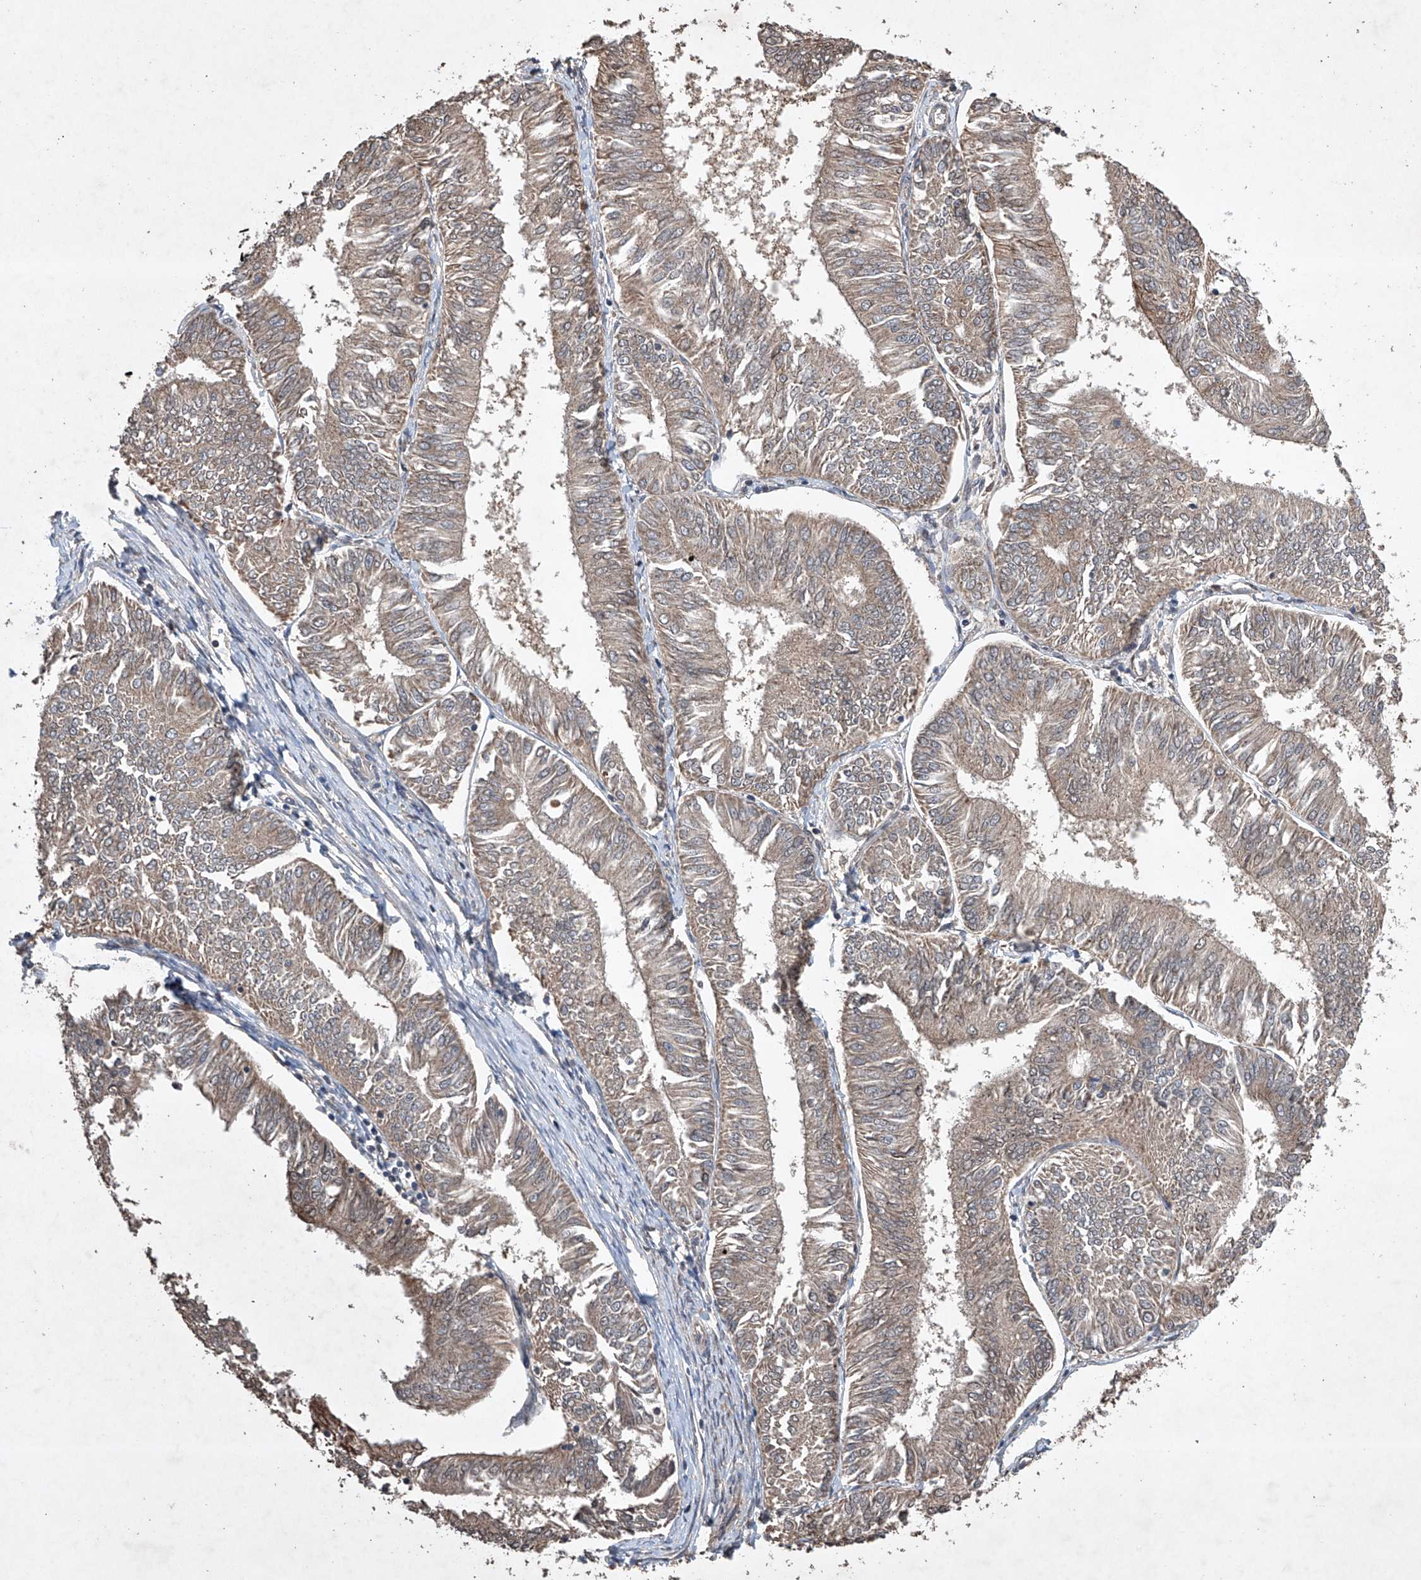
{"staining": {"intensity": "weak", "quantity": ">75%", "location": "cytoplasmic/membranous"}, "tissue": "endometrial cancer", "cell_type": "Tumor cells", "image_type": "cancer", "snomed": [{"axis": "morphology", "description": "Adenocarcinoma, NOS"}, {"axis": "topography", "description": "Endometrium"}], "caption": "High-power microscopy captured an IHC image of endometrial cancer, revealing weak cytoplasmic/membranous staining in approximately >75% of tumor cells. (Brightfield microscopy of DAB IHC at high magnification).", "gene": "LURAP1", "patient": {"sex": "female", "age": 58}}